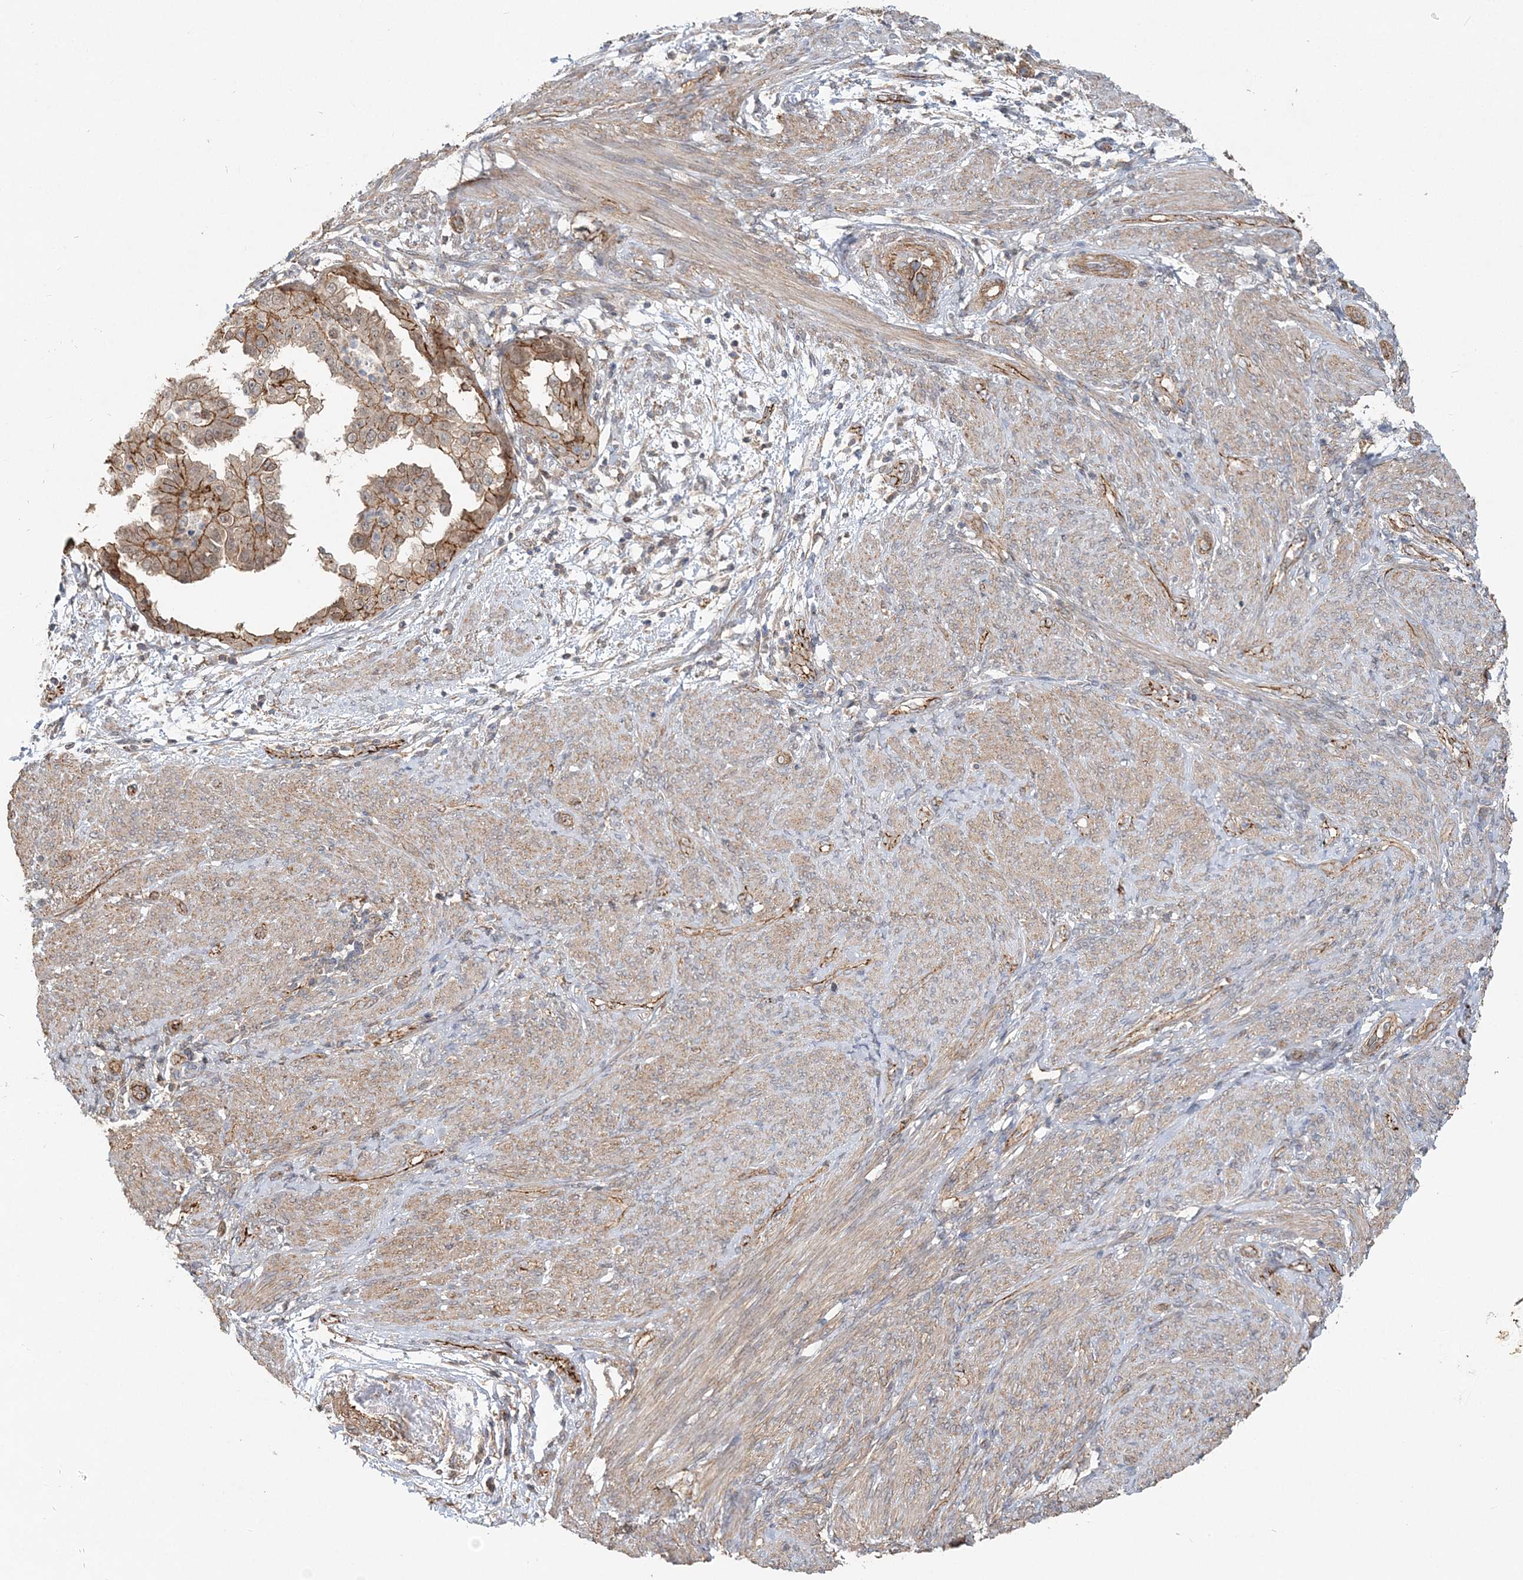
{"staining": {"intensity": "moderate", "quantity": ">75%", "location": "cytoplasmic/membranous"}, "tissue": "endometrial cancer", "cell_type": "Tumor cells", "image_type": "cancer", "snomed": [{"axis": "morphology", "description": "Adenocarcinoma, NOS"}, {"axis": "topography", "description": "Endometrium"}], "caption": "Immunohistochemical staining of human endometrial cancer exhibits medium levels of moderate cytoplasmic/membranous protein expression in about >75% of tumor cells.", "gene": "MAT2B", "patient": {"sex": "female", "age": 85}}